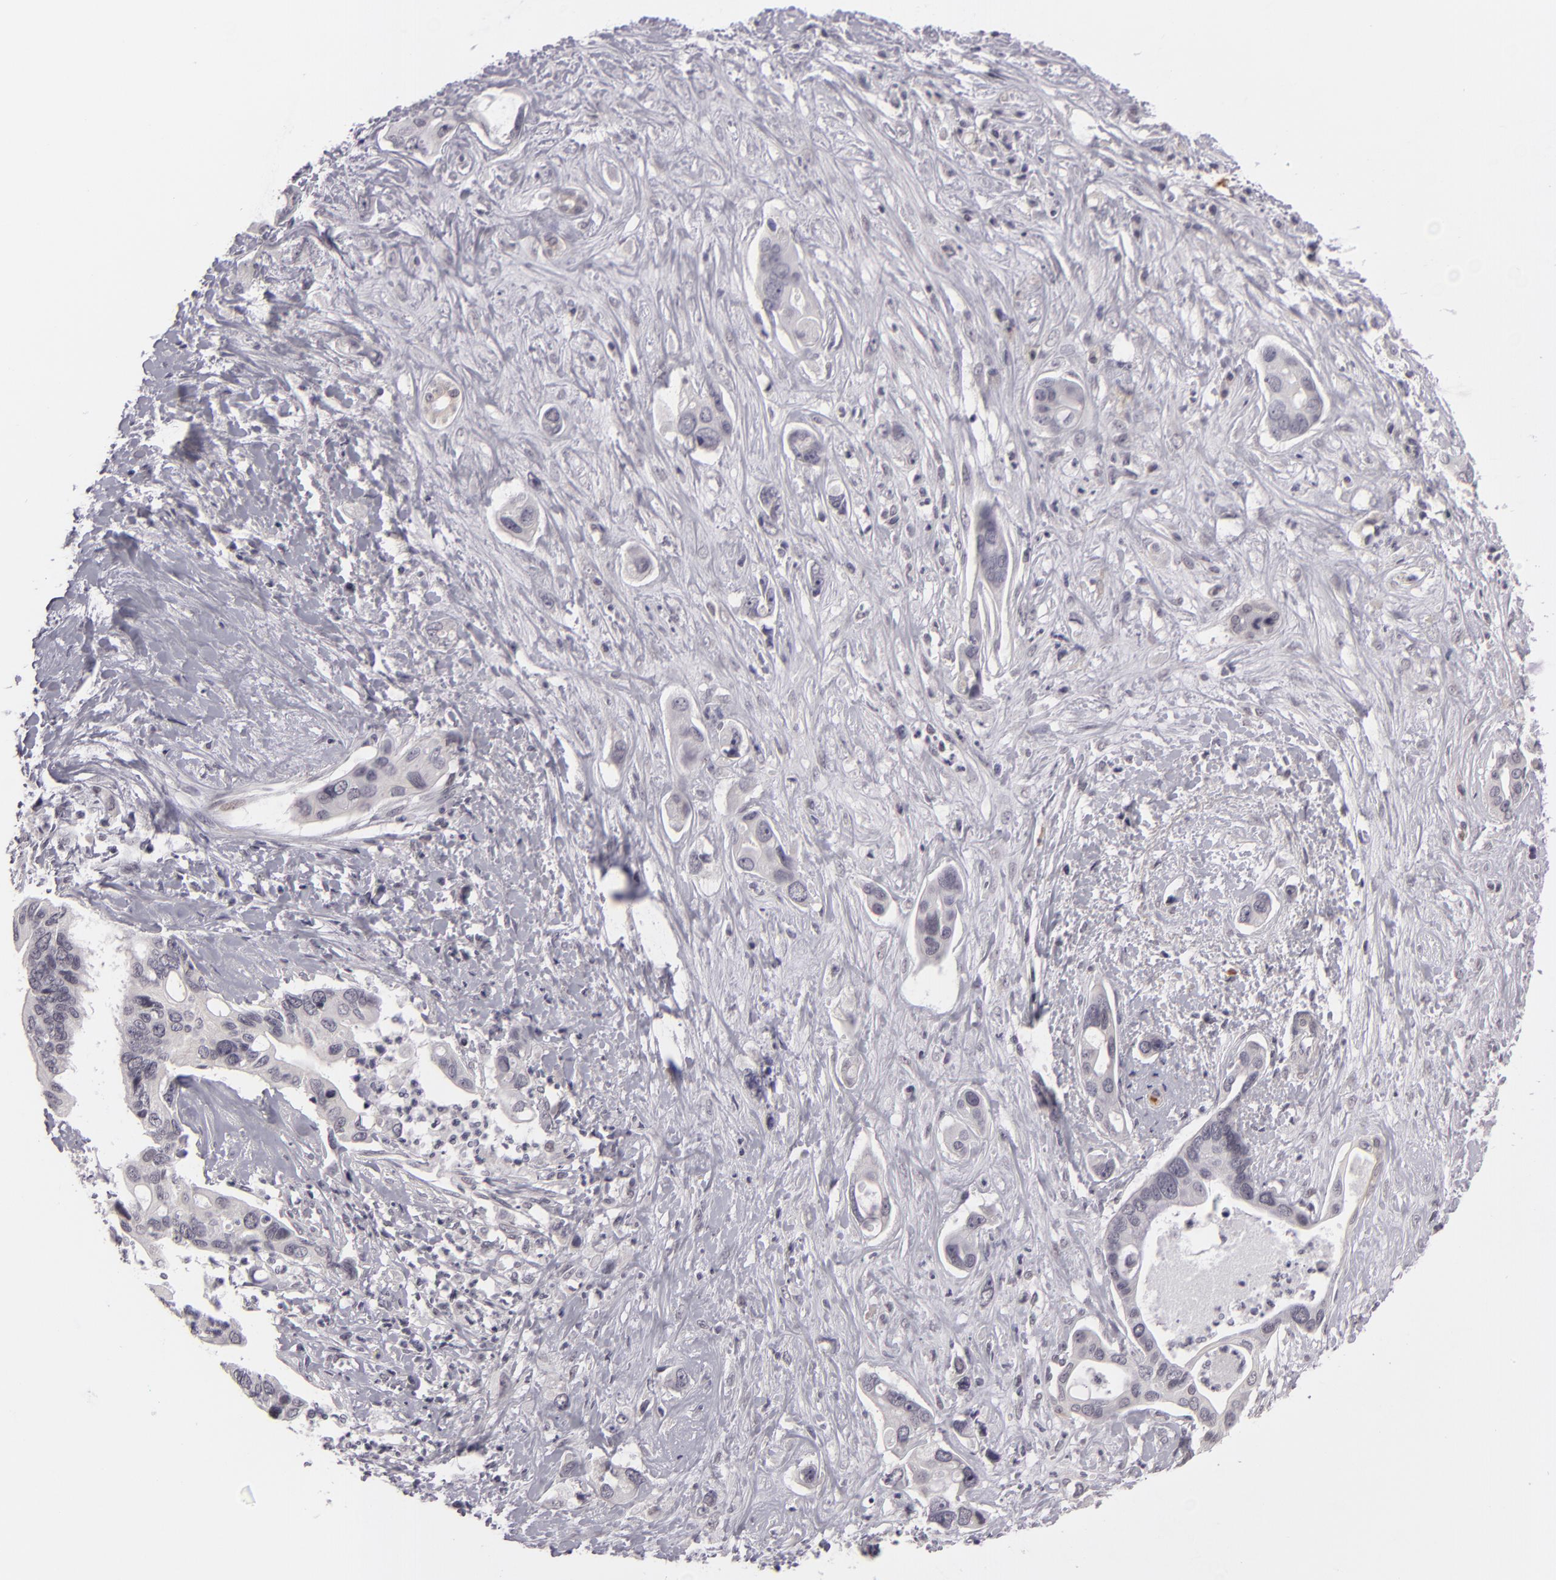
{"staining": {"intensity": "negative", "quantity": "none", "location": "none"}, "tissue": "liver cancer", "cell_type": "Tumor cells", "image_type": "cancer", "snomed": [{"axis": "morphology", "description": "Cholangiocarcinoma"}, {"axis": "topography", "description": "Liver"}], "caption": "Tumor cells are negative for brown protein staining in liver cholangiocarcinoma.", "gene": "ZNF205", "patient": {"sex": "female", "age": 65}}